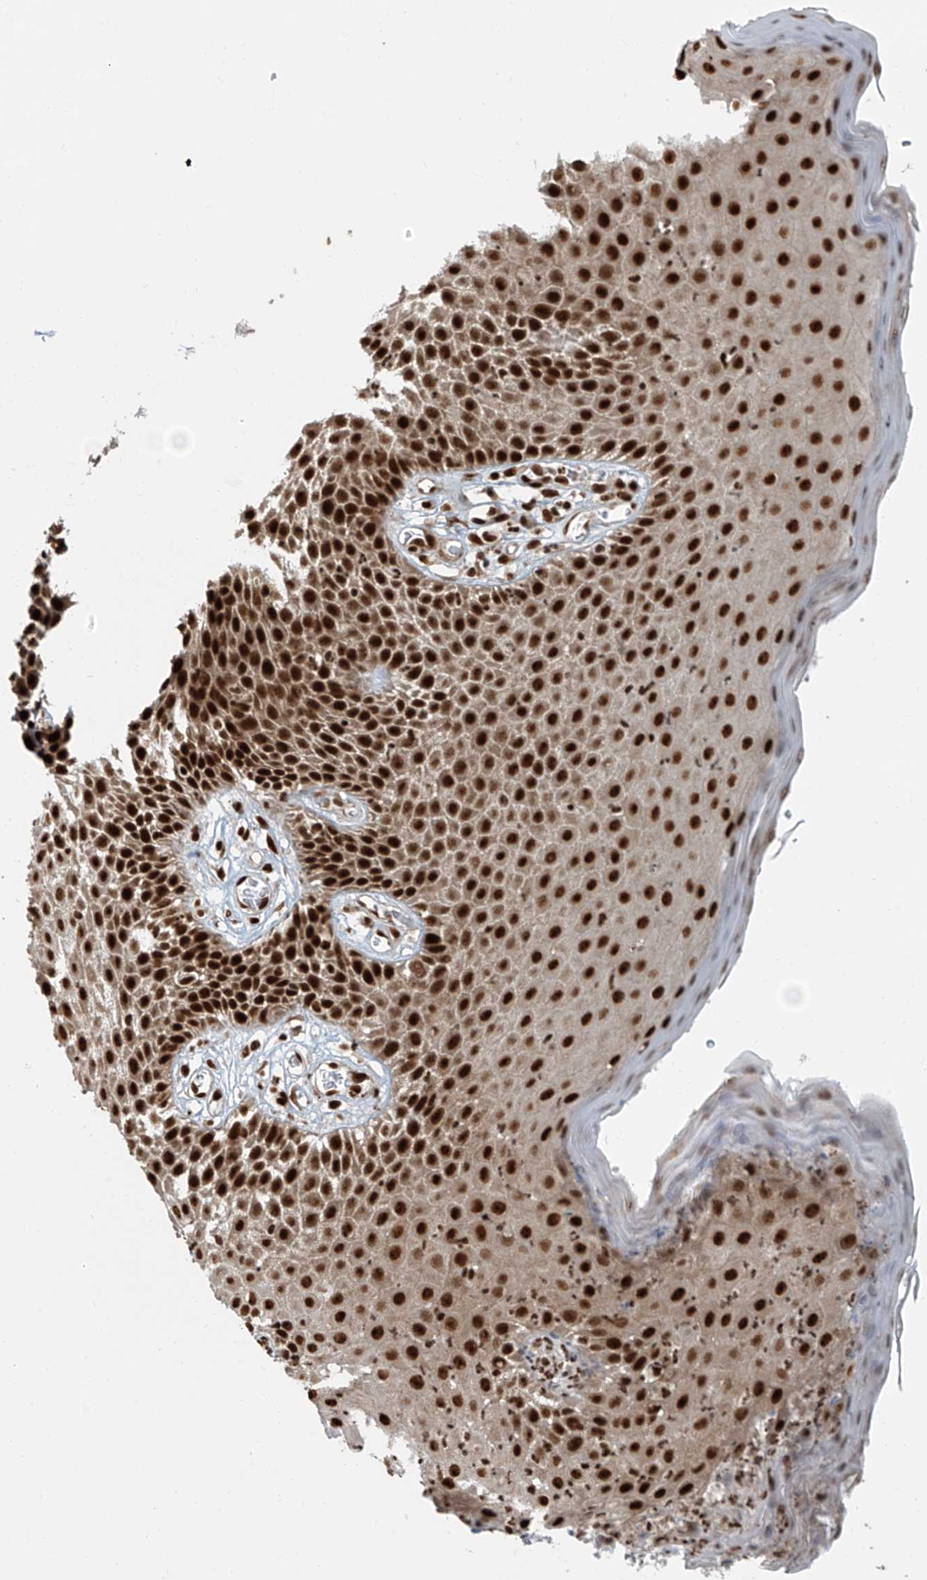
{"staining": {"intensity": "strong", "quantity": ">75%", "location": "nuclear"}, "tissue": "skin", "cell_type": "Epidermal cells", "image_type": "normal", "snomed": [{"axis": "morphology", "description": "Normal tissue, NOS"}, {"axis": "topography", "description": "Vulva"}], "caption": "A photomicrograph showing strong nuclear positivity in approximately >75% of epidermal cells in benign skin, as visualized by brown immunohistochemical staining.", "gene": "FAM193B", "patient": {"sex": "female", "age": 68}}